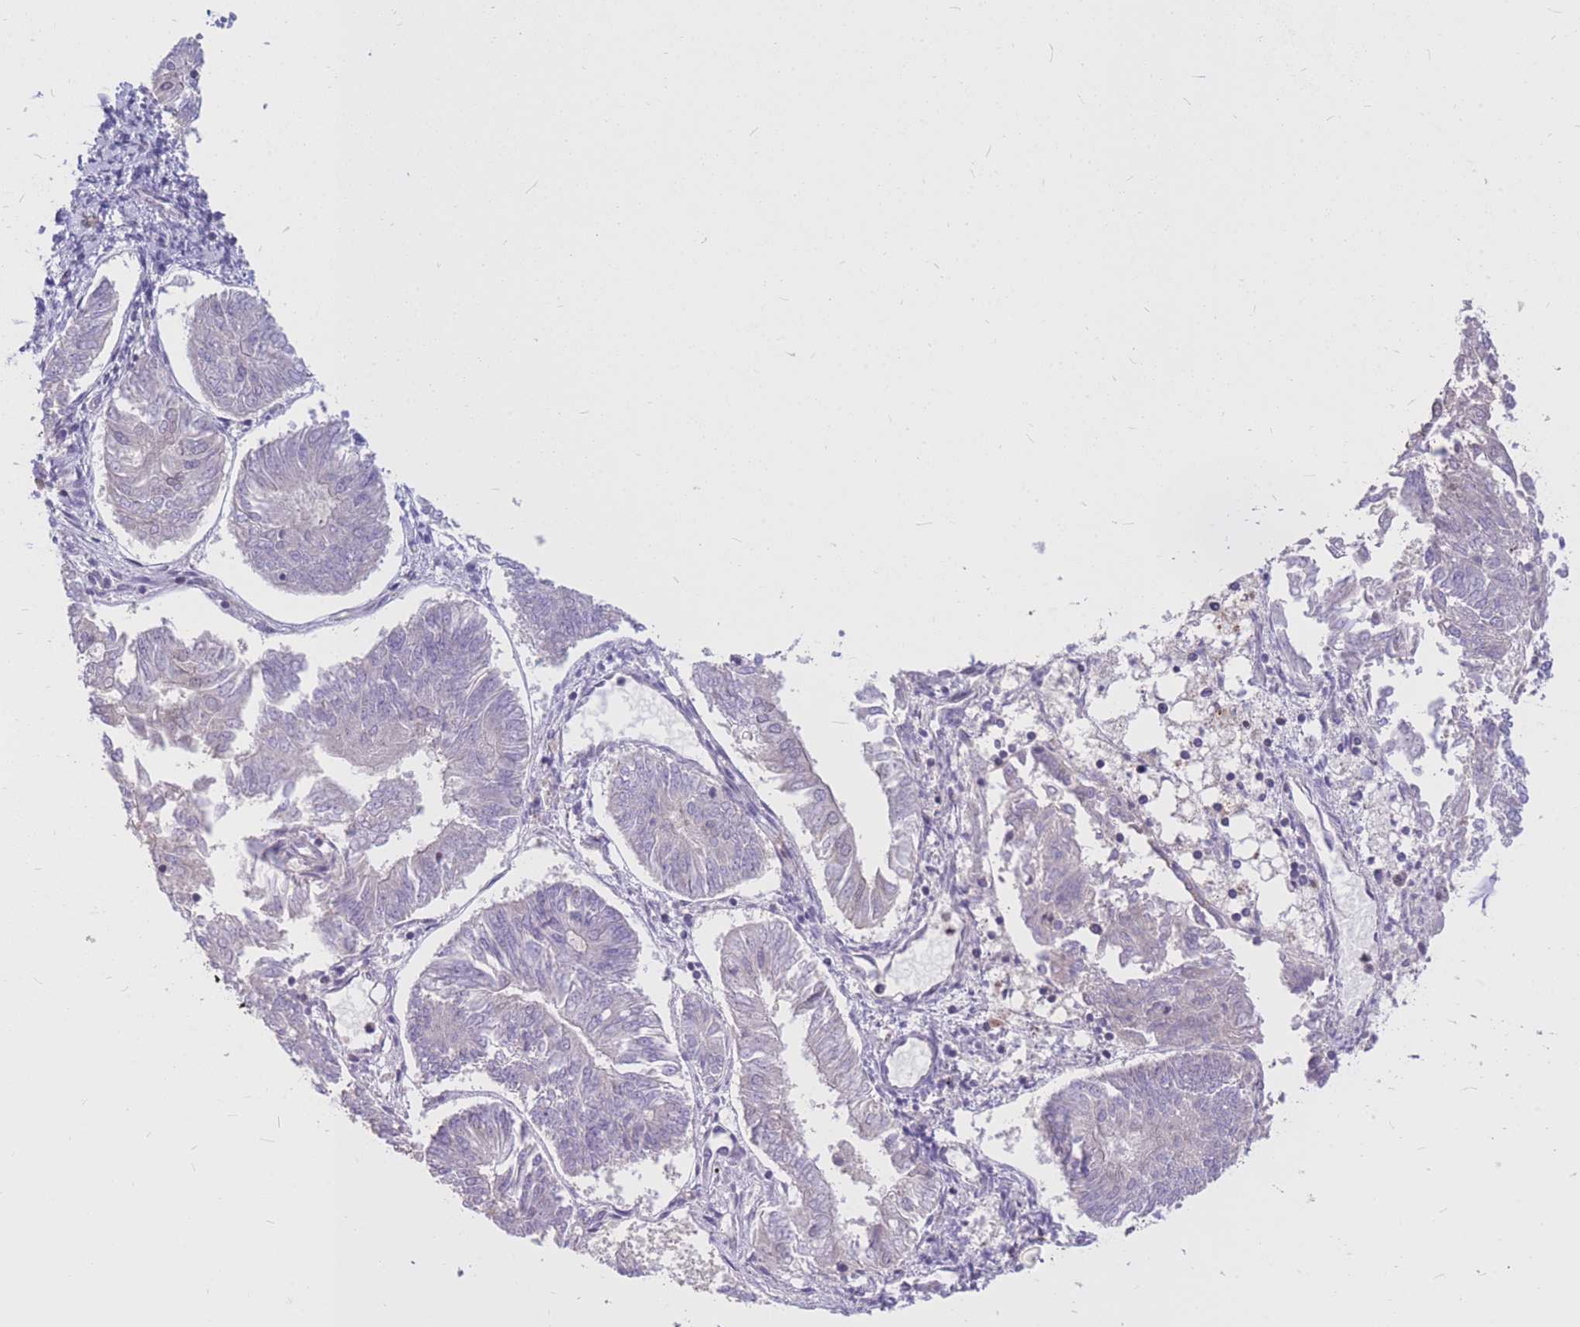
{"staining": {"intensity": "negative", "quantity": "none", "location": "none"}, "tissue": "endometrial cancer", "cell_type": "Tumor cells", "image_type": "cancer", "snomed": [{"axis": "morphology", "description": "Adenocarcinoma, NOS"}, {"axis": "topography", "description": "Endometrium"}], "caption": "Immunohistochemistry (IHC) of endometrial cancer exhibits no staining in tumor cells.", "gene": "TCF20", "patient": {"sex": "female", "age": 58}}